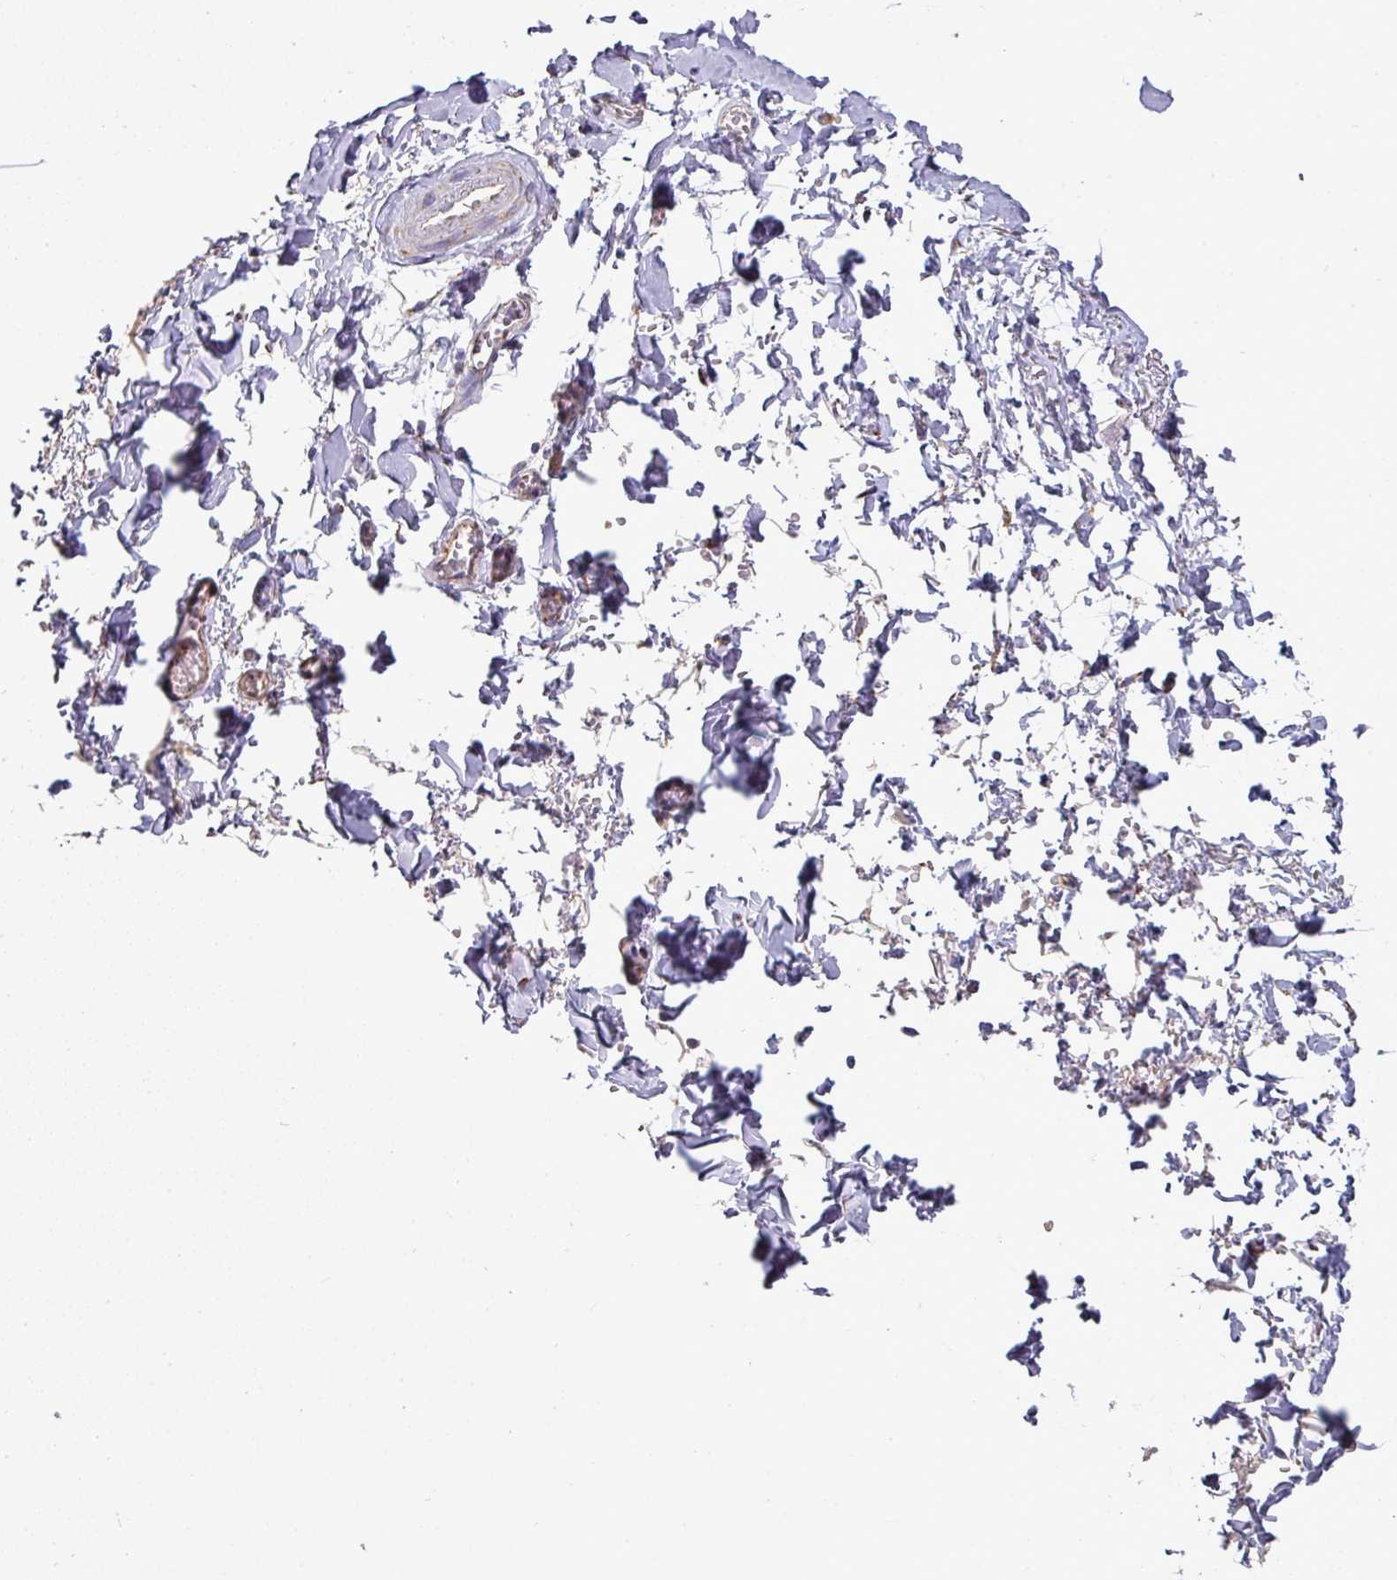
{"staining": {"intensity": "negative", "quantity": "none", "location": "none"}, "tissue": "adipose tissue", "cell_type": "Adipocytes", "image_type": "normal", "snomed": [{"axis": "morphology", "description": "Normal tissue, NOS"}, {"axis": "topography", "description": "Vulva"}, {"axis": "topography", "description": "Vagina"}, {"axis": "topography", "description": "Peripheral nerve tissue"}], "caption": "Immunohistochemical staining of benign adipose tissue shows no significant positivity in adipocytes.", "gene": "UQCRFS1", "patient": {"sex": "female", "age": 66}}